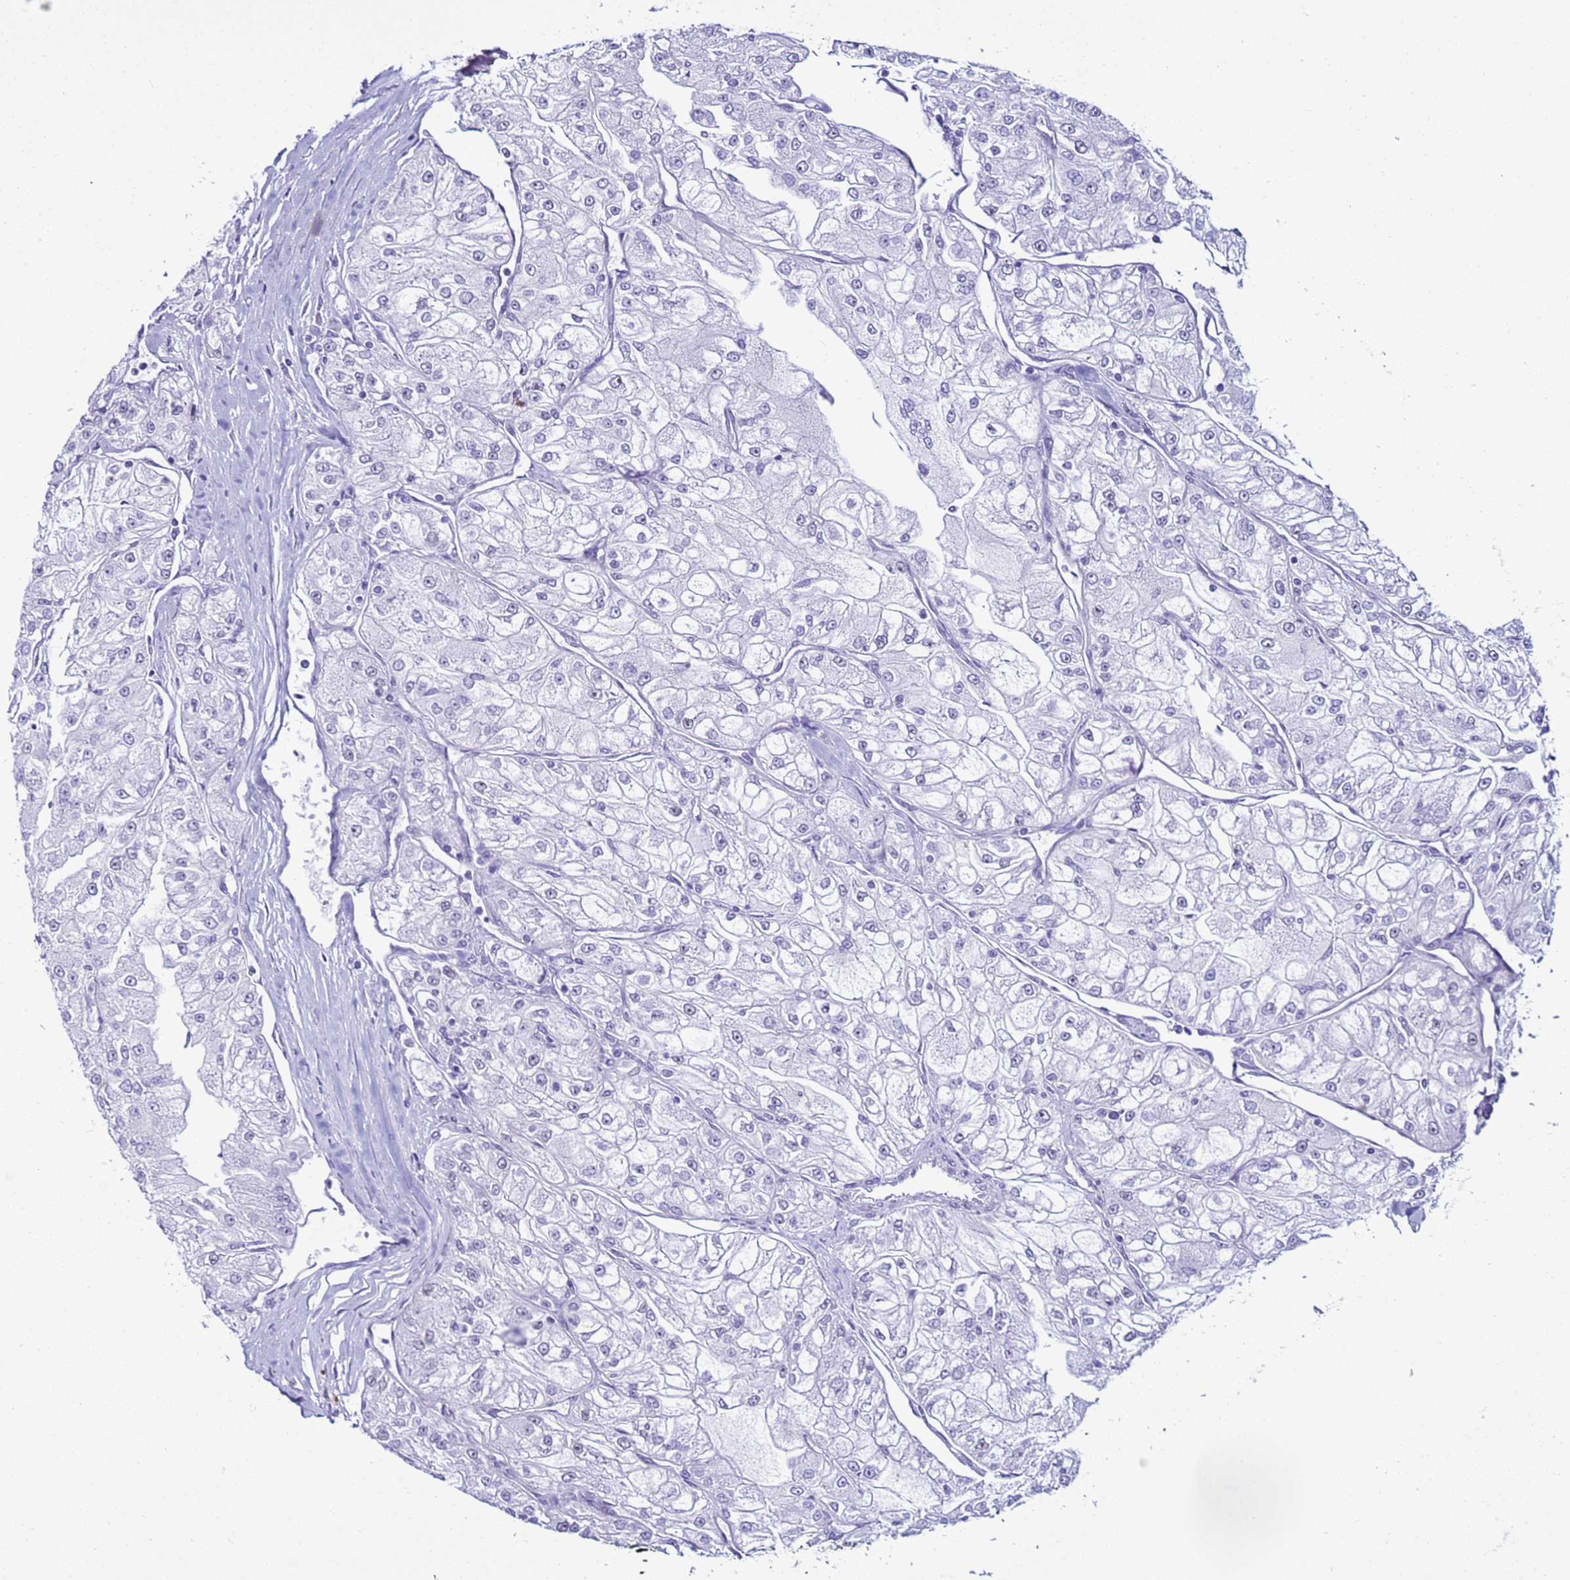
{"staining": {"intensity": "negative", "quantity": "none", "location": "none"}, "tissue": "renal cancer", "cell_type": "Tumor cells", "image_type": "cancer", "snomed": [{"axis": "morphology", "description": "Adenocarcinoma, NOS"}, {"axis": "topography", "description": "Kidney"}], "caption": "High power microscopy histopathology image of an immunohistochemistry image of renal cancer (adenocarcinoma), revealing no significant staining in tumor cells.", "gene": "LRRC10B", "patient": {"sex": "female", "age": 72}}